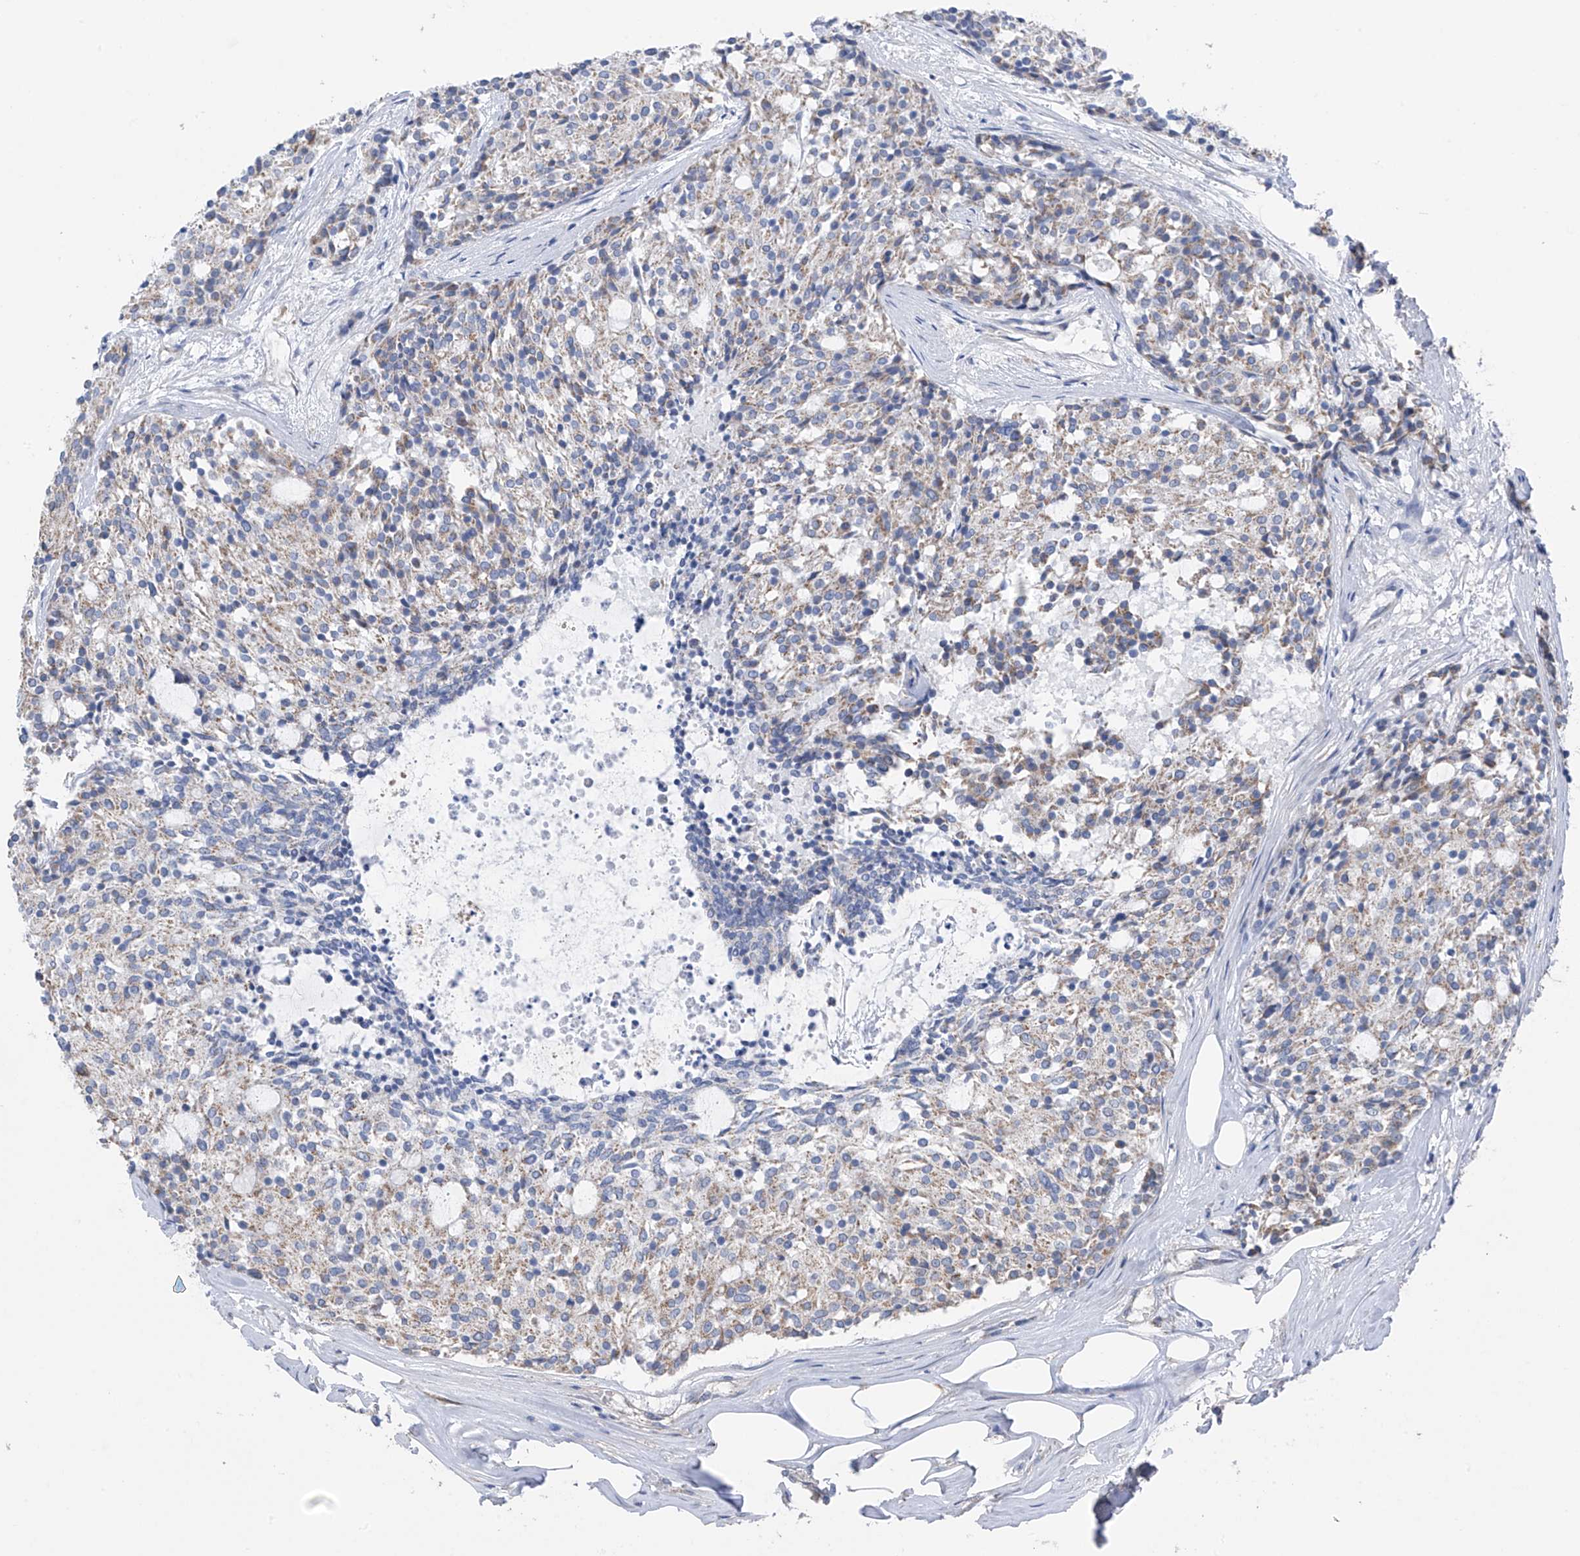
{"staining": {"intensity": "weak", "quantity": "<25%", "location": "cytoplasmic/membranous"}, "tissue": "carcinoid", "cell_type": "Tumor cells", "image_type": "cancer", "snomed": [{"axis": "morphology", "description": "Carcinoid, malignant, NOS"}, {"axis": "topography", "description": "Pancreas"}], "caption": "This micrograph is of carcinoid stained with immunohistochemistry (IHC) to label a protein in brown with the nuclei are counter-stained blue. There is no expression in tumor cells.", "gene": "SYN3", "patient": {"sex": "female", "age": 54}}